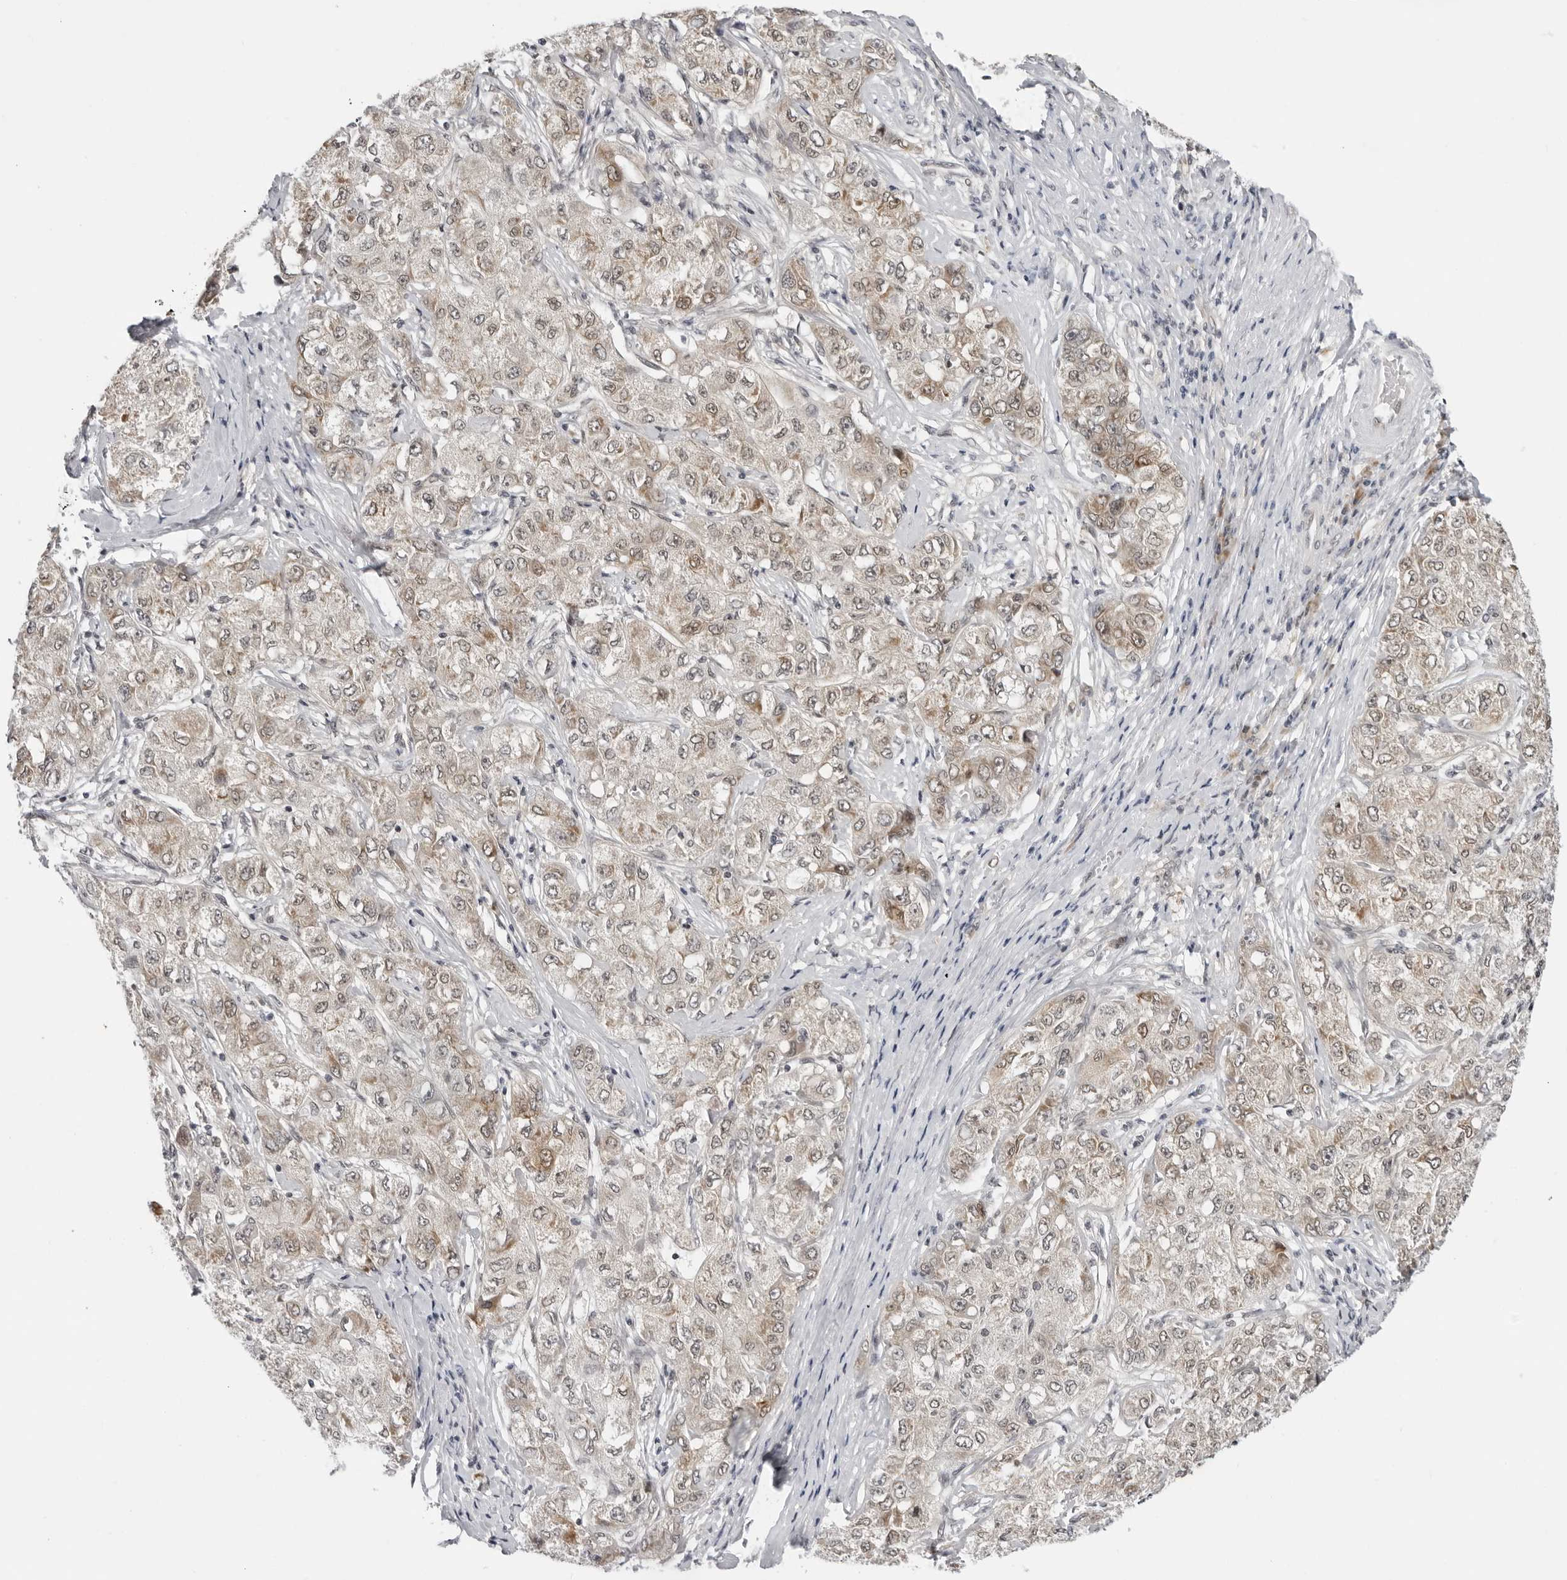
{"staining": {"intensity": "weak", "quantity": "<25%", "location": "cytoplasmic/membranous"}, "tissue": "liver cancer", "cell_type": "Tumor cells", "image_type": "cancer", "snomed": [{"axis": "morphology", "description": "Carcinoma, Hepatocellular, NOS"}, {"axis": "topography", "description": "Liver"}], "caption": "The micrograph shows no staining of tumor cells in liver cancer (hepatocellular carcinoma).", "gene": "CASP7", "patient": {"sex": "male", "age": 80}}